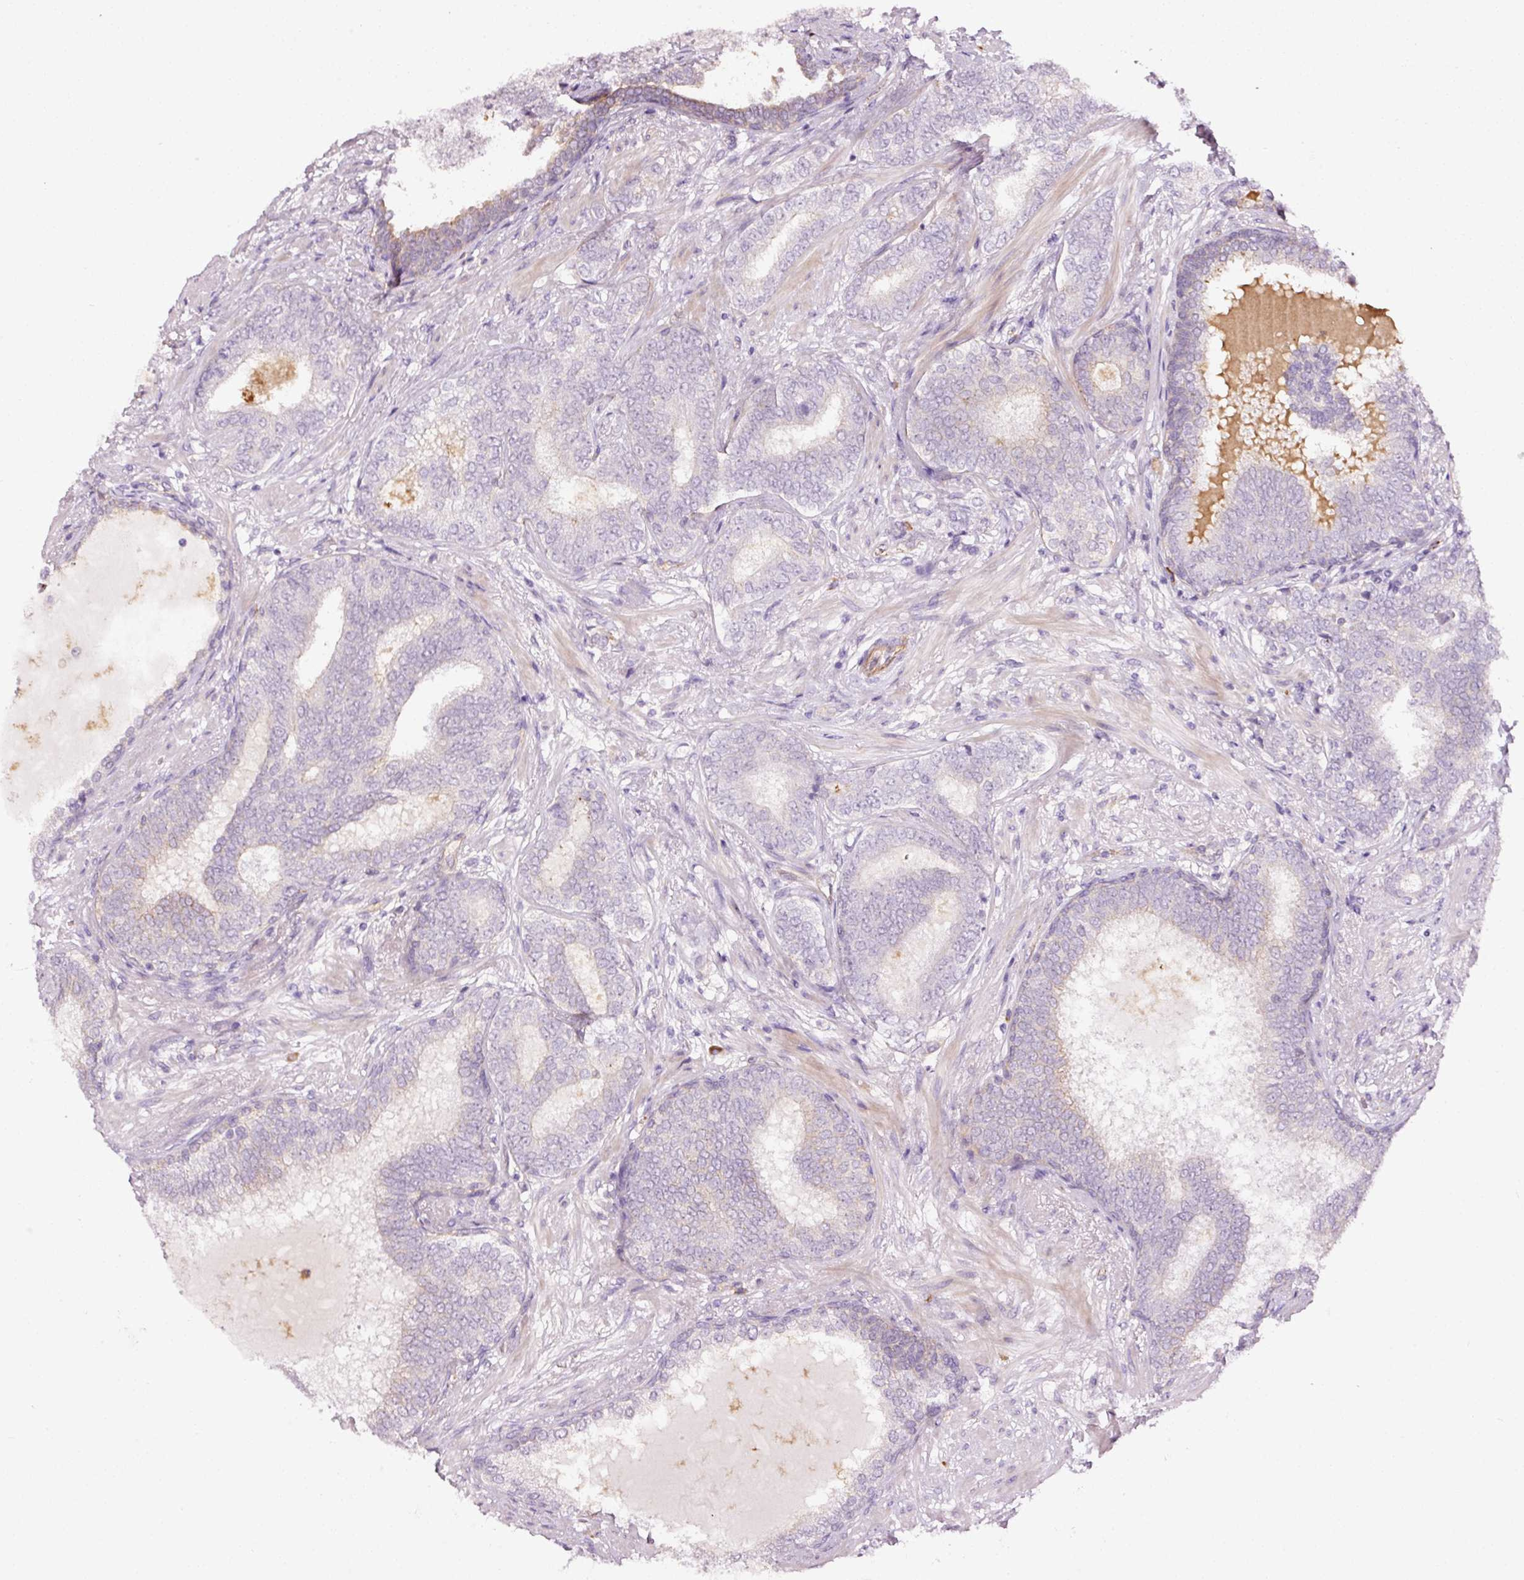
{"staining": {"intensity": "negative", "quantity": "none", "location": "none"}, "tissue": "prostate cancer", "cell_type": "Tumor cells", "image_type": "cancer", "snomed": [{"axis": "morphology", "description": "Adenocarcinoma, High grade"}, {"axis": "topography", "description": "Prostate"}], "caption": "High power microscopy histopathology image of an IHC photomicrograph of prostate adenocarcinoma (high-grade), revealing no significant expression in tumor cells.", "gene": "ABCB4", "patient": {"sex": "male", "age": 72}}